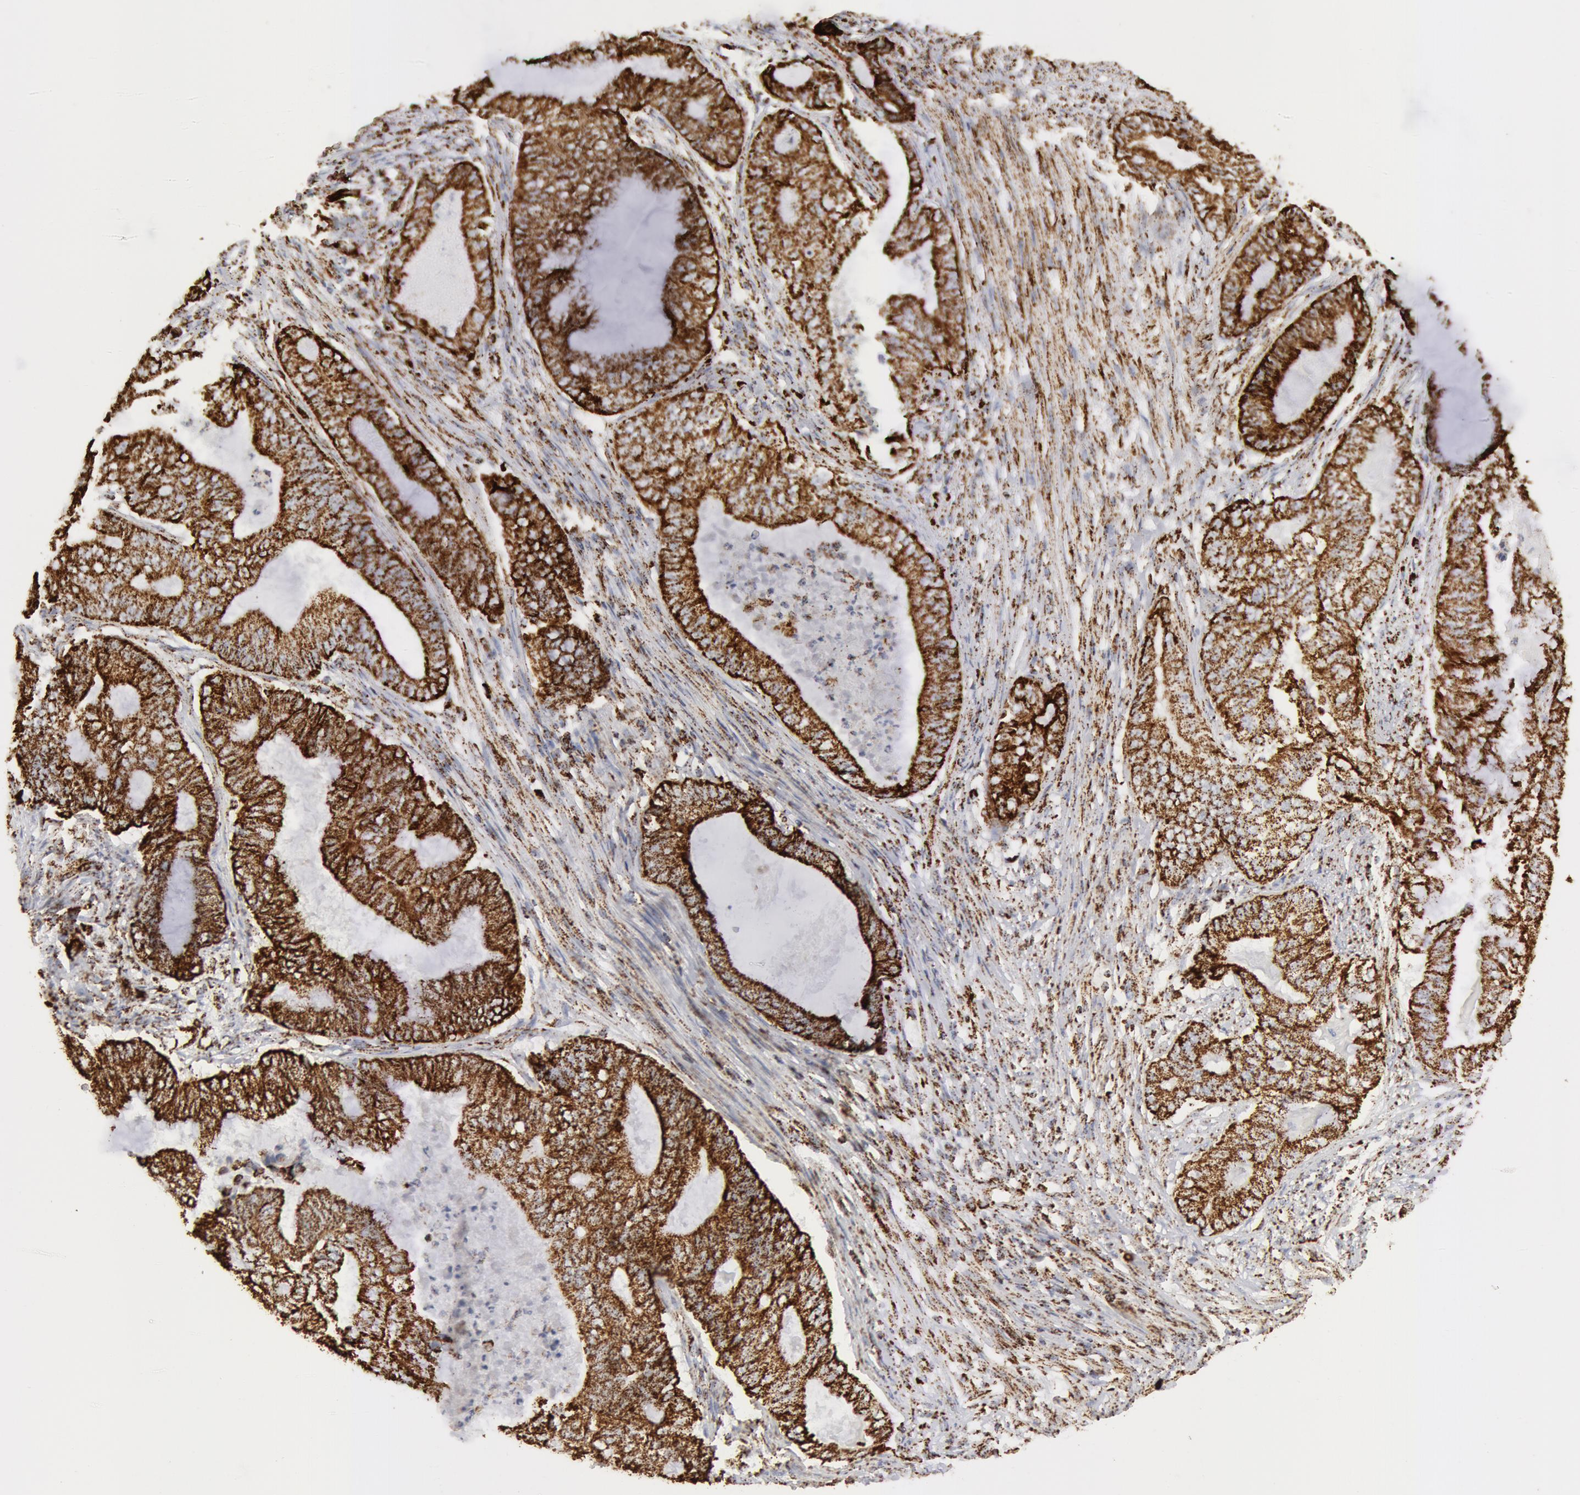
{"staining": {"intensity": "strong", "quantity": ">75%", "location": "cytoplasmic/membranous"}, "tissue": "endometrial cancer", "cell_type": "Tumor cells", "image_type": "cancer", "snomed": [{"axis": "morphology", "description": "Adenocarcinoma, NOS"}, {"axis": "topography", "description": "Endometrium"}], "caption": "This histopathology image displays endometrial cancer (adenocarcinoma) stained with immunohistochemistry to label a protein in brown. The cytoplasmic/membranous of tumor cells show strong positivity for the protein. Nuclei are counter-stained blue.", "gene": "ATP5F1B", "patient": {"sex": "female", "age": 63}}